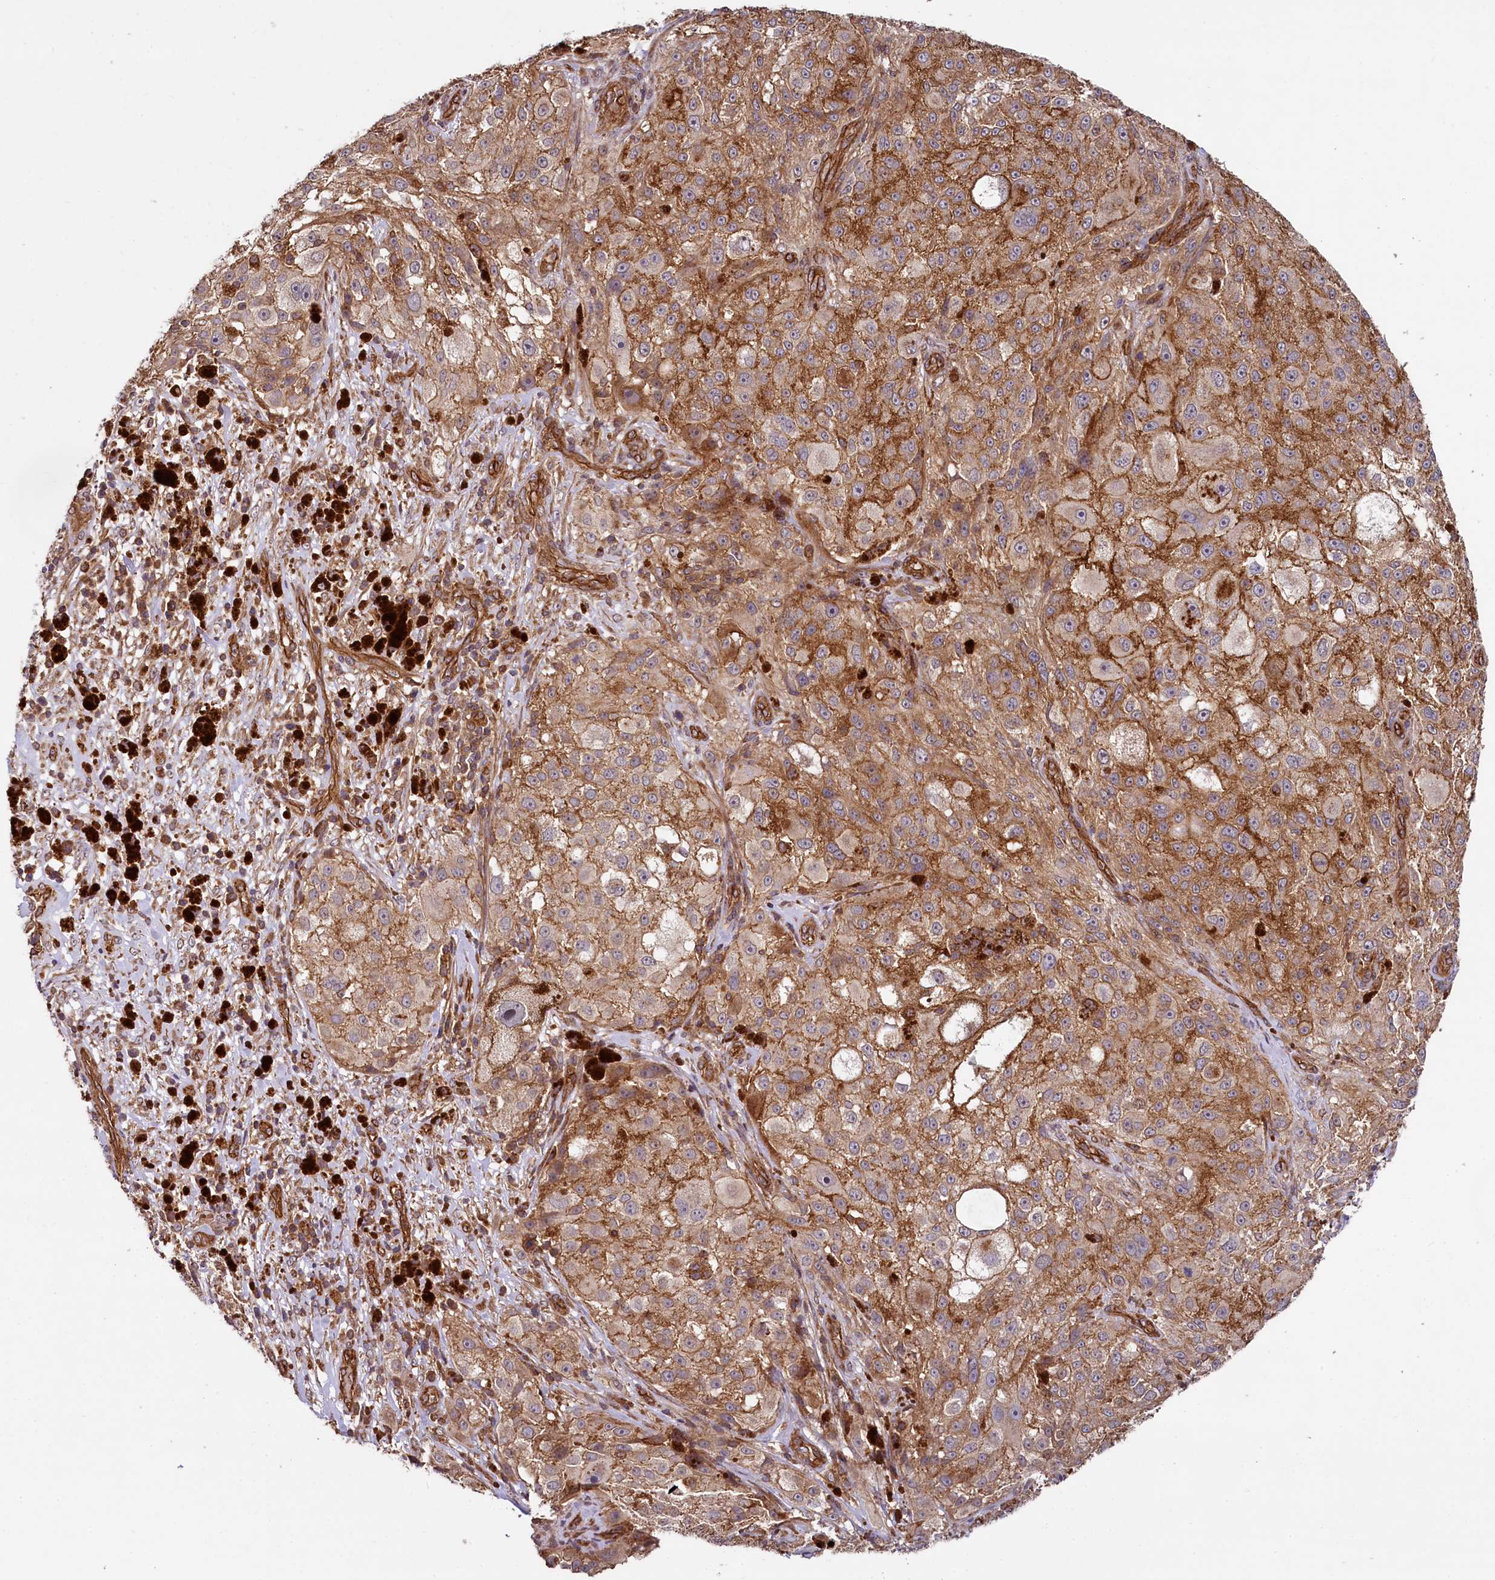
{"staining": {"intensity": "moderate", "quantity": ">75%", "location": "cytoplasmic/membranous"}, "tissue": "melanoma", "cell_type": "Tumor cells", "image_type": "cancer", "snomed": [{"axis": "morphology", "description": "Necrosis, NOS"}, {"axis": "morphology", "description": "Malignant melanoma, NOS"}, {"axis": "topography", "description": "Skin"}], "caption": "About >75% of tumor cells in human melanoma show moderate cytoplasmic/membranous protein positivity as visualized by brown immunohistochemical staining.", "gene": "SVIP", "patient": {"sex": "female", "age": 87}}